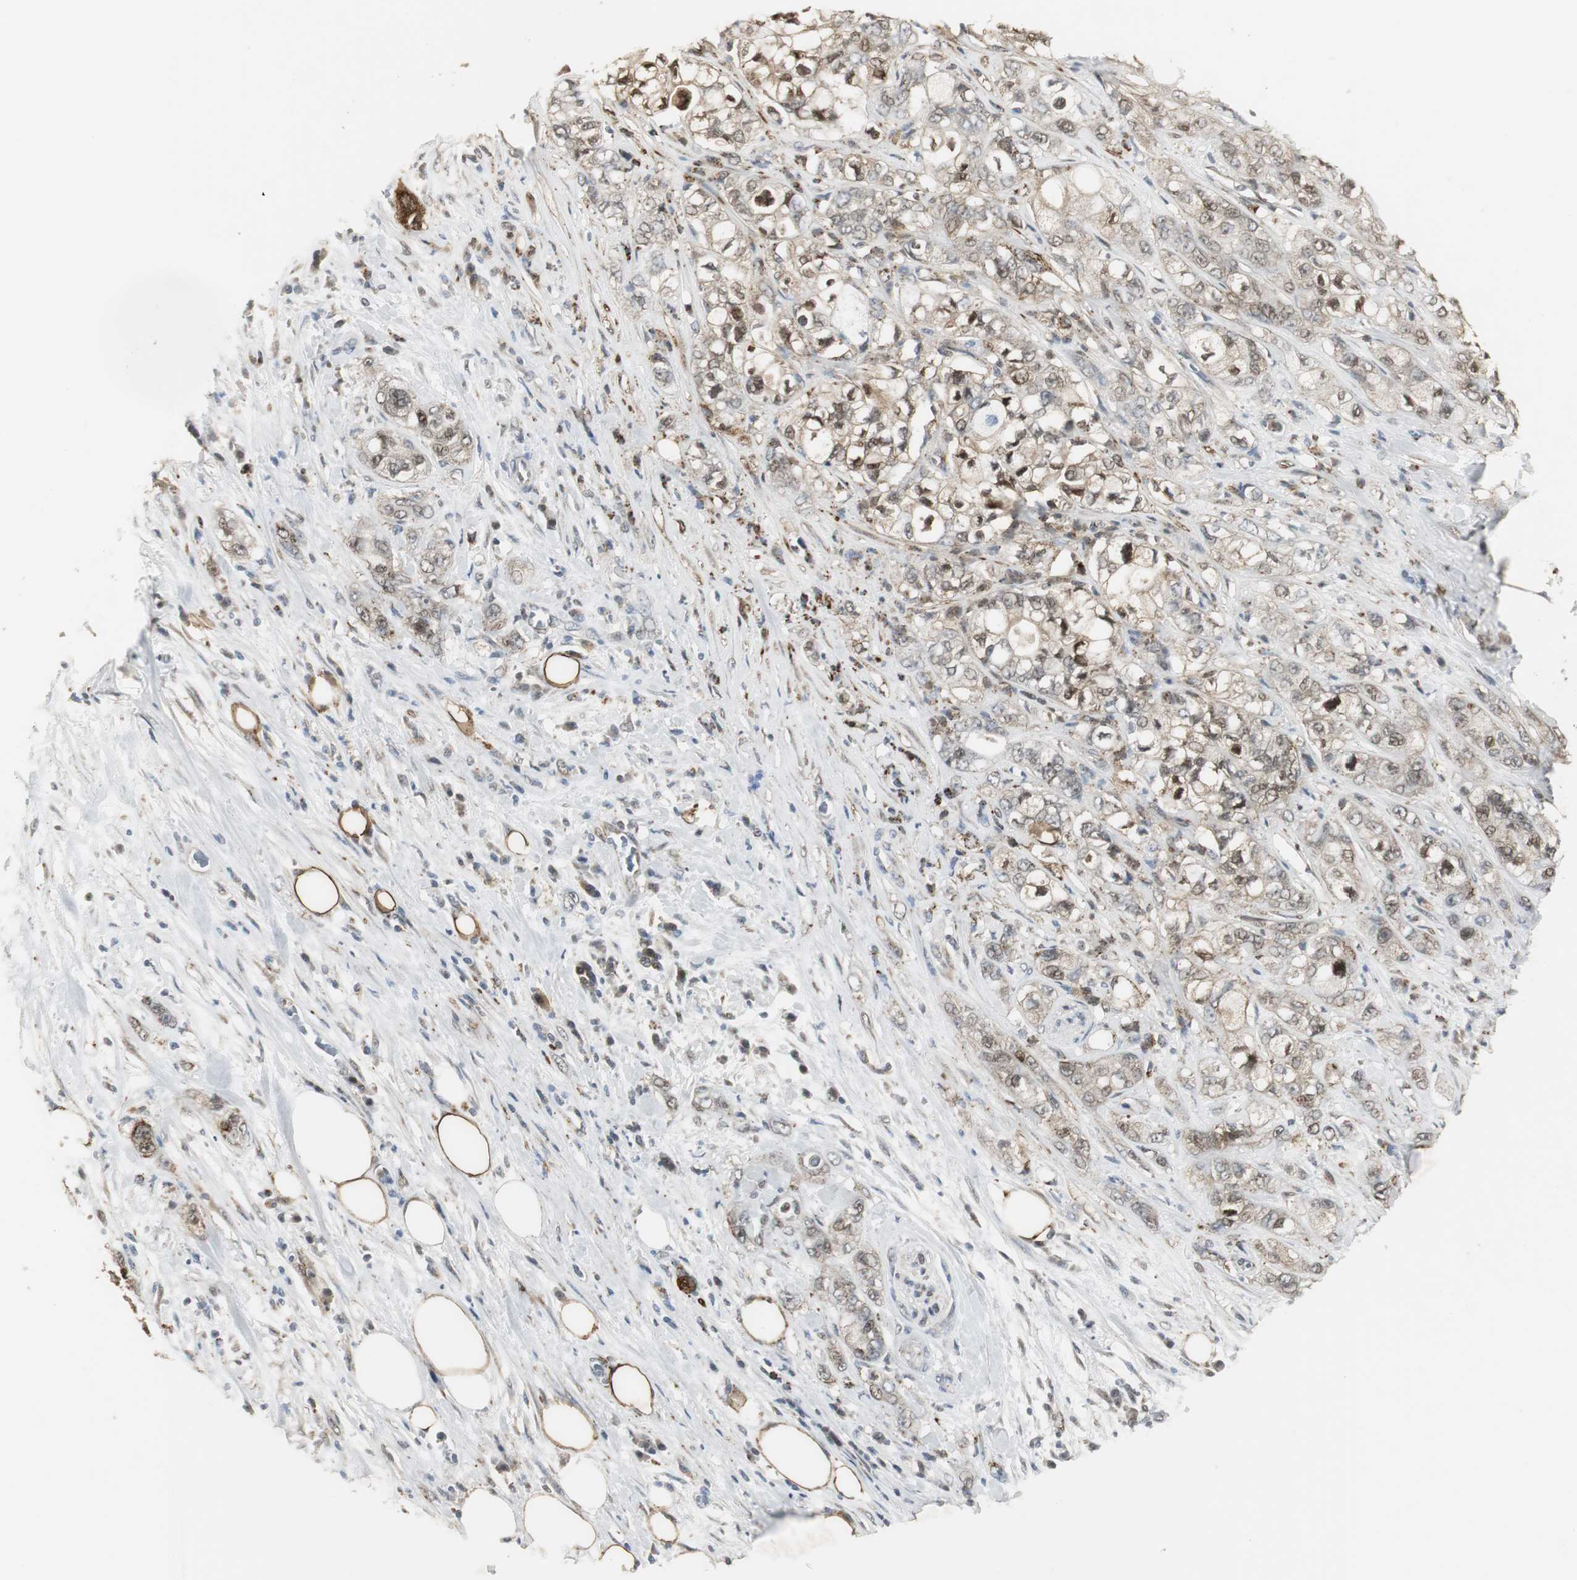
{"staining": {"intensity": "strong", "quantity": ">75%", "location": "cytoplasmic/membranous,nuclear"}, "tissue": "pancreatic cancer", "cell_type": "Tumor cells", "image_type": "cancer", "snomed": [{"axis": "morphology", "description": "Adenocarcinoma, NOS"}, {"axis": "topography", "description": "Pancreas"}], "caption": "Pancreatic cancer (adenocarcinoma) tissue reveals strong cytoplasmic/membranous and nuclear expression in about >75% of tumor cells, visualized by immunohistochemistry.", "gene": "PLIN3", "patient": {"sex": "male", "age": 70}}